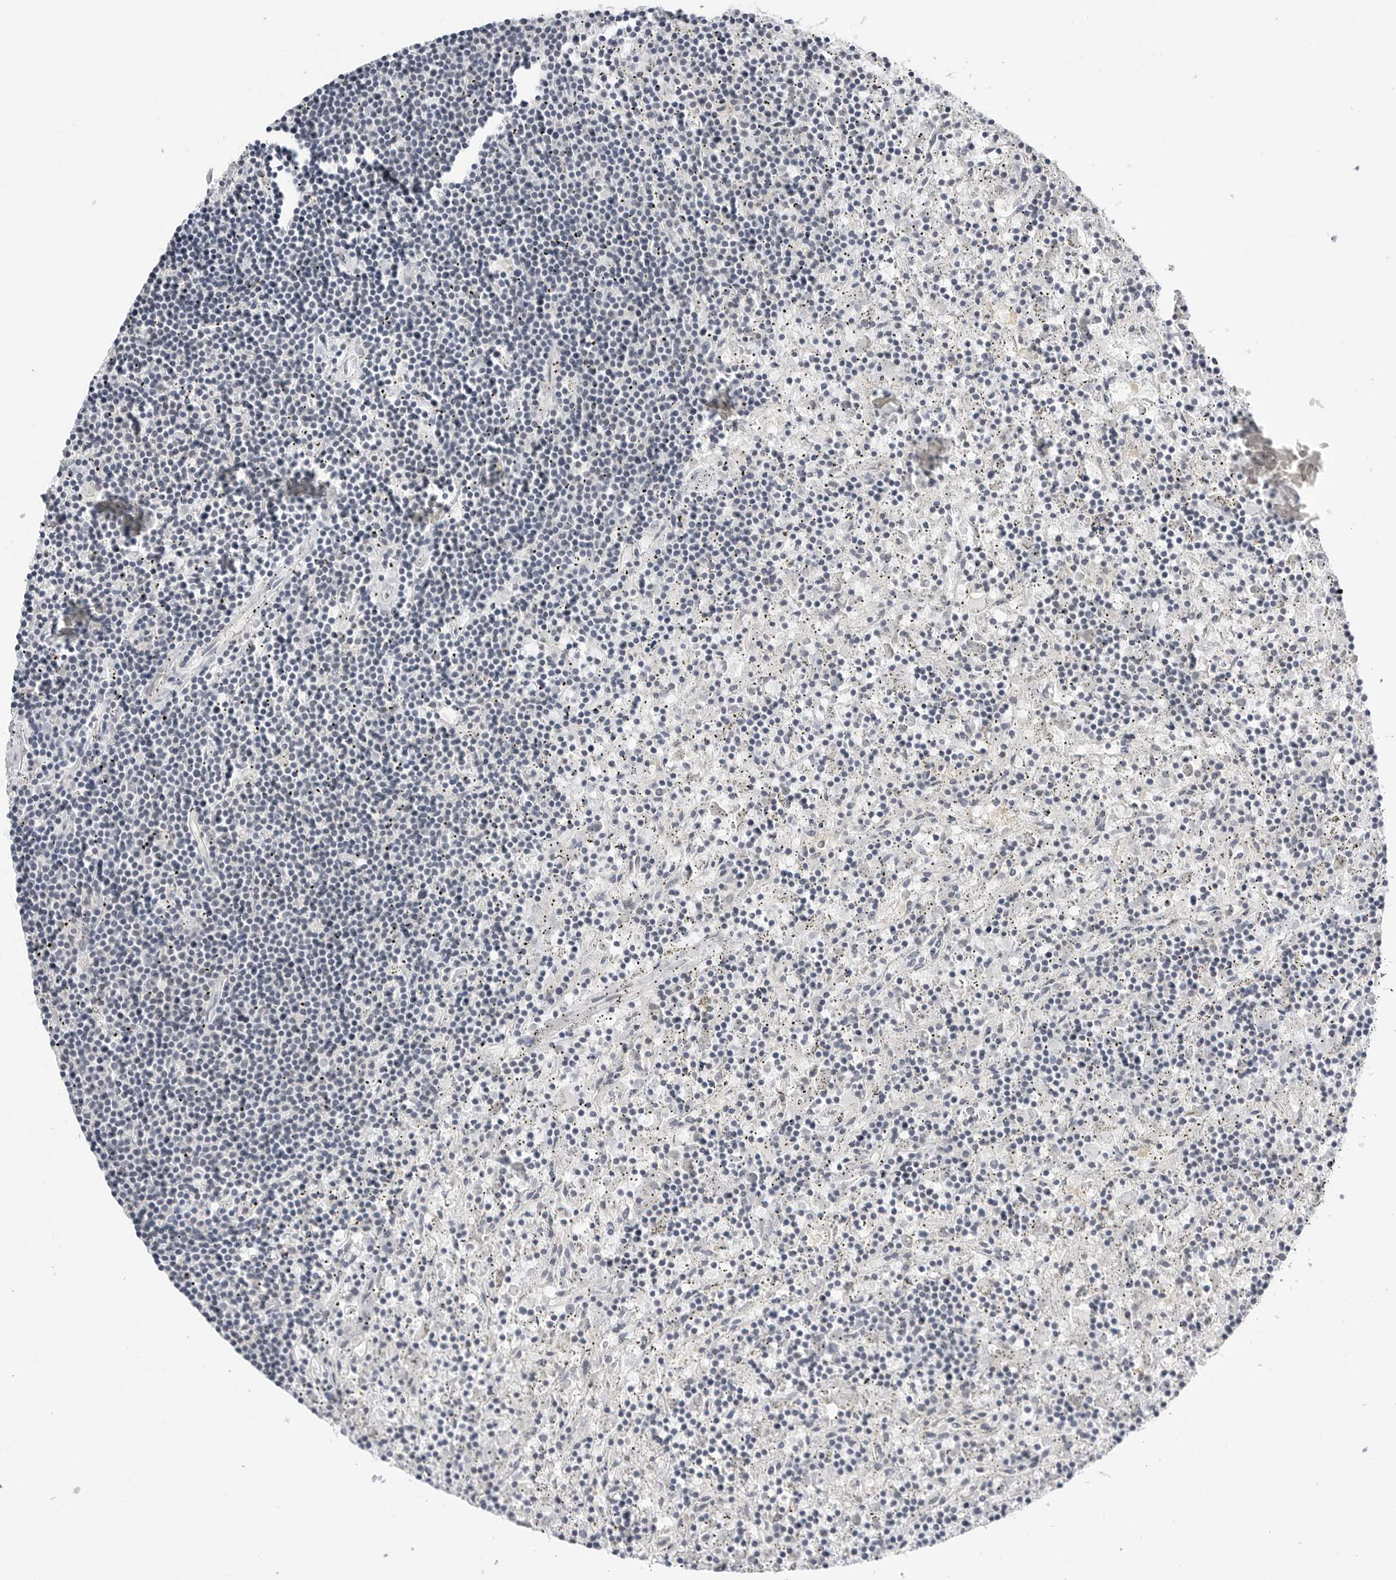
{"staining": {"intensity": "negative", "quantity": "none", "location": "none"}, "tissue": "lymphoma", "cell_type": "Tumor cells", "image_type": "cancer", "snomed": [{"axis": "morphology", "description": "Malignant lymphoma, non-Hodgkin's type, Low grade"}, {"axis": "topography", "description": "Spleen"}], "caption": "This is a micrograph of immunohistochemistry (IHC) staining of lymphoma, which shows no expression in tumor cells.", "gene": "MAP2K5", "patient": {"sex": "male", "age": 76}}